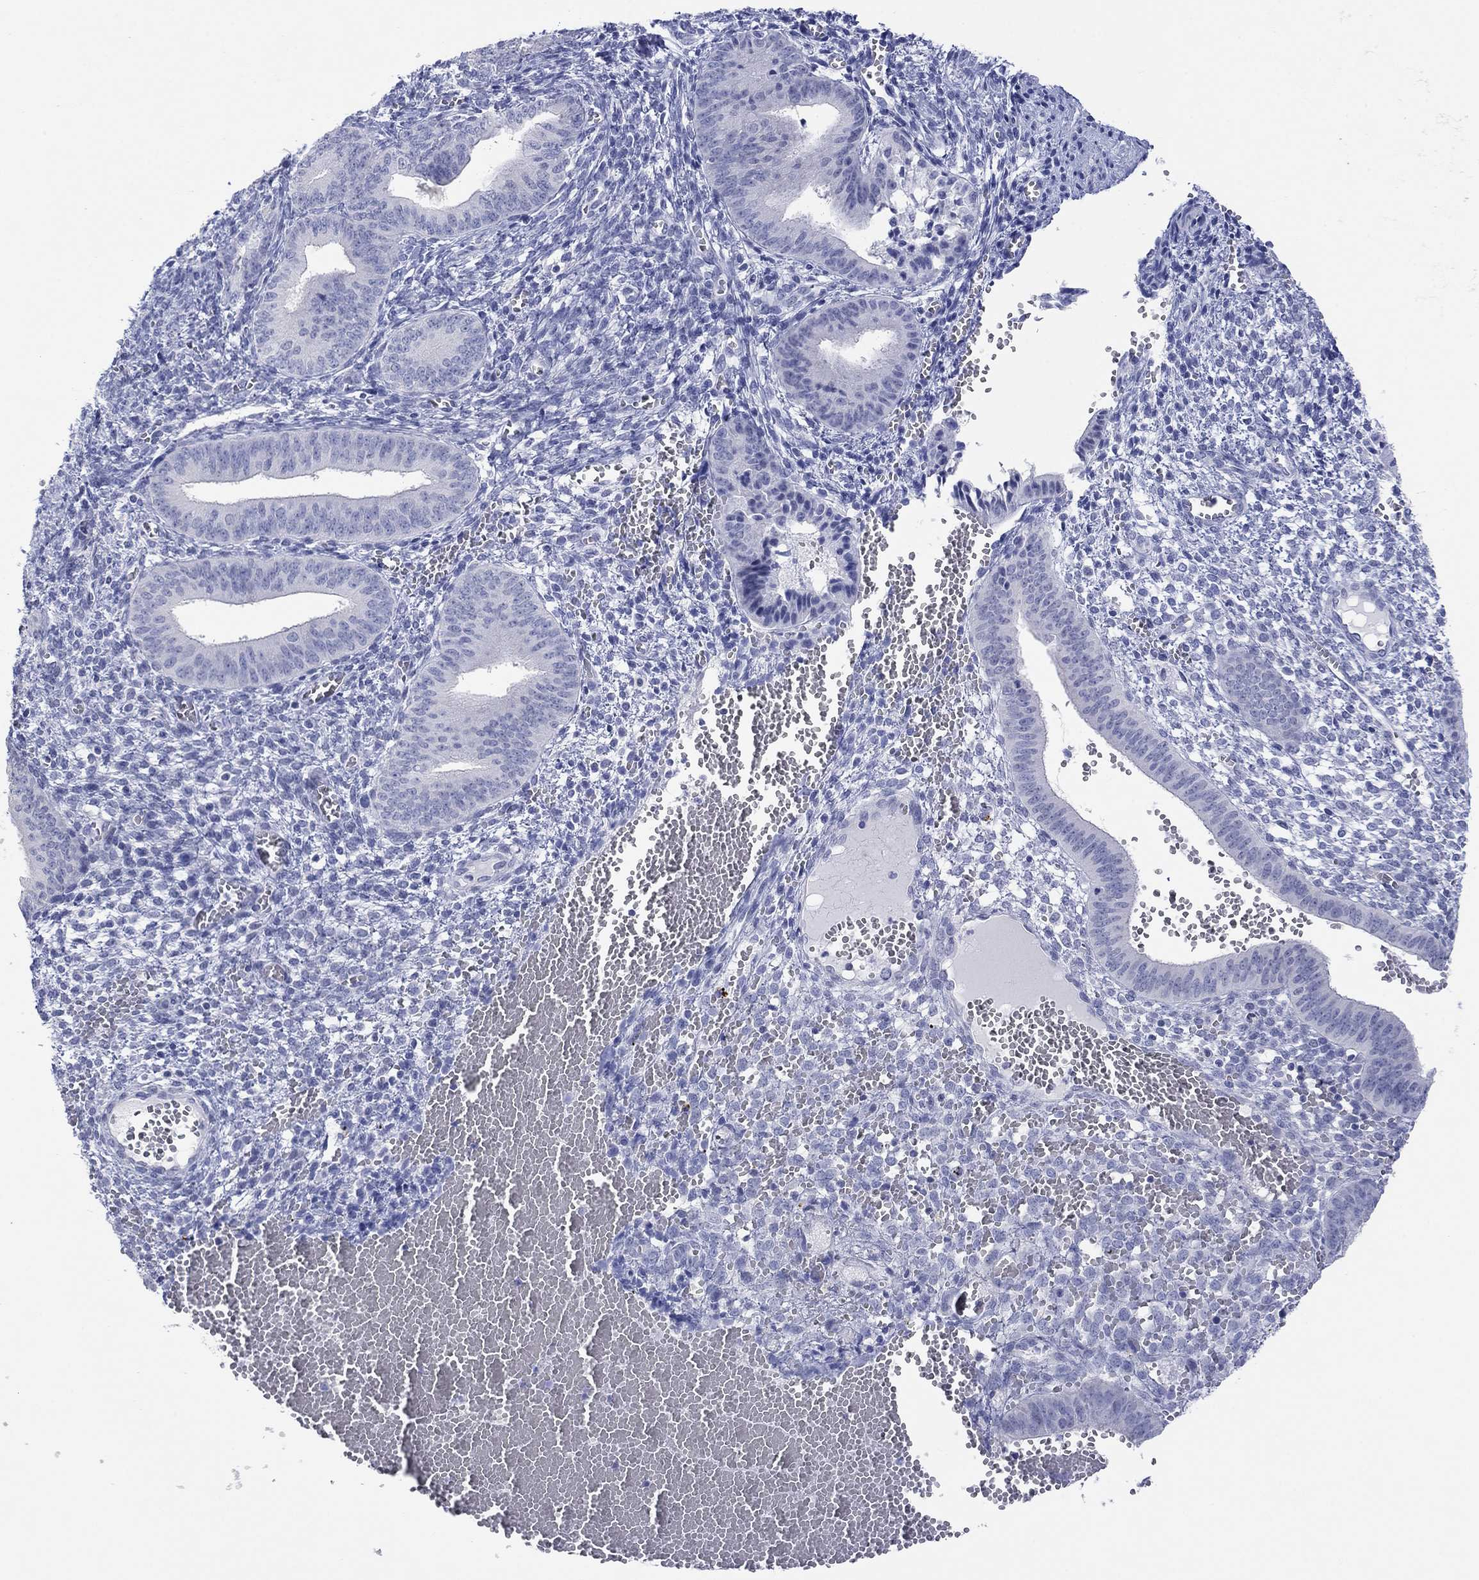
{"staining": {"intensity": "negative", "quantity": "none", "location": "none"}, "tissue": "endometrium", "cell_type": "Cells in endometrial stroma", "image_type": "normal", "snomed": [{"axis": "morphology", "description": "Normal tissue, NOS"}, {"axis": "topography", "description": "Endometrium"}], "caption": "There is no significant staining in cells in endometrial stroma of endometrium. (DAB IHC, high magnification).", "gene": "MAGEB6", "patient": {"sex": "female", "age": 42}}